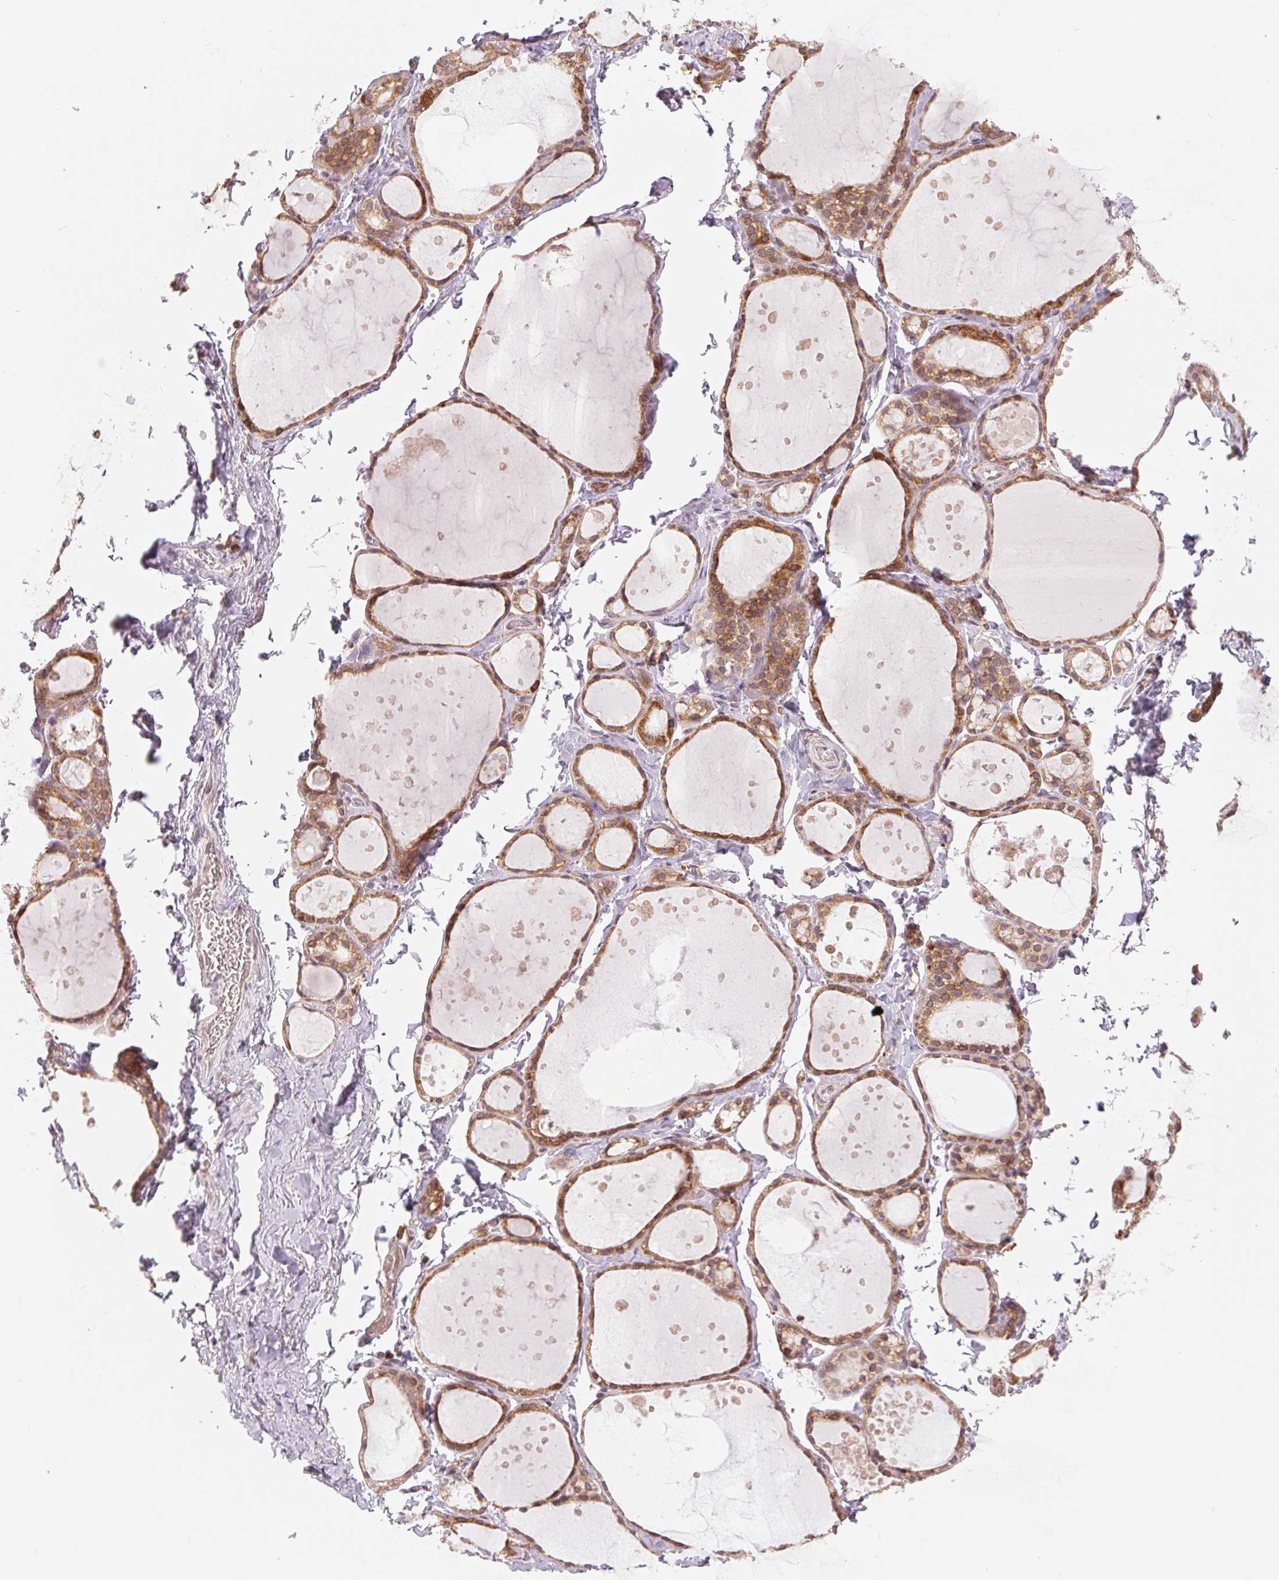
{"staining": {"intensity": "moderate", "quantity": ">75%", "location": "cytoplasmic/membranous"}, "tissue": "thyroid gland", "cell_type": "Glandular cells", "image_type": "normal", "snomed": [{"axis": "morphology", "description": "Normal tissue, NOS"}, {"axis": "topography", "description": "Thyroid gland"}], "caption": "IHC photomicrograph of normal thyroid gland: thyroid gland stained using immunohistochemistry displays medium levels of moderate protein expression localized specifically in the cytoplasmic/membranous of glandular cells, appearing as a cytoplasmic/membranous brown color.", "gene": "TECR", "patient": {"sex": "male", "age": 68}}